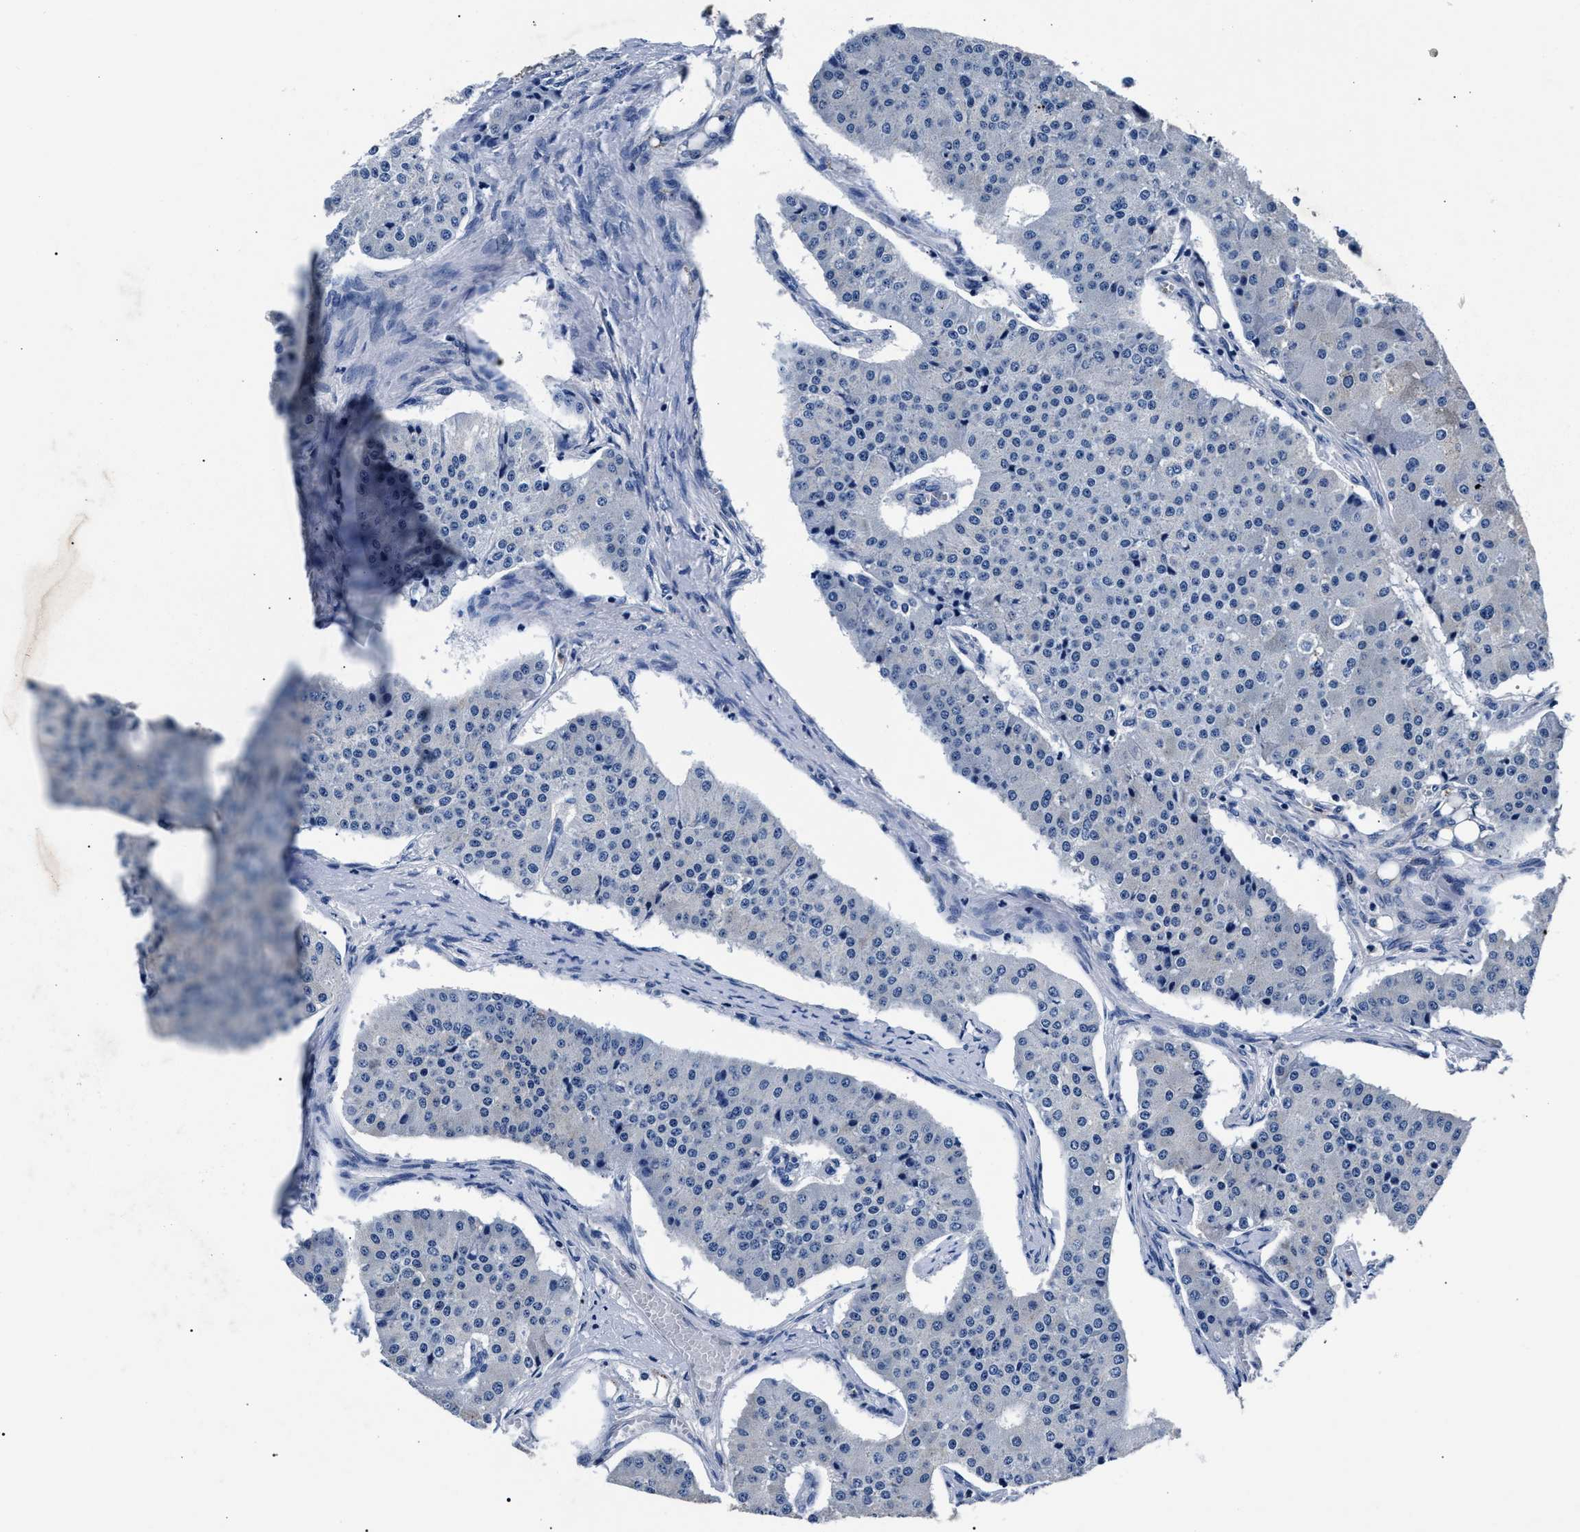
{"staining": {"intensity": "negative", "quantity": "none", "location": "none"}, "tissue": "carcinoid", "cell_type": "Tumor cells", "image_type": "cancer", "snomed": [{"axis": "morphology", "description": "Carcinoid, malignant, NOS"}, {"axis": "topography", "description": "Colon"}], "caption": "An immunohistochemistry (IHC) histopathology image of malignant carcinoid is shown. There is no staining in tumor cells of malignant carcinoid.", "gene": "PHF24", "patient": {"sex": "female", "age": 52}}